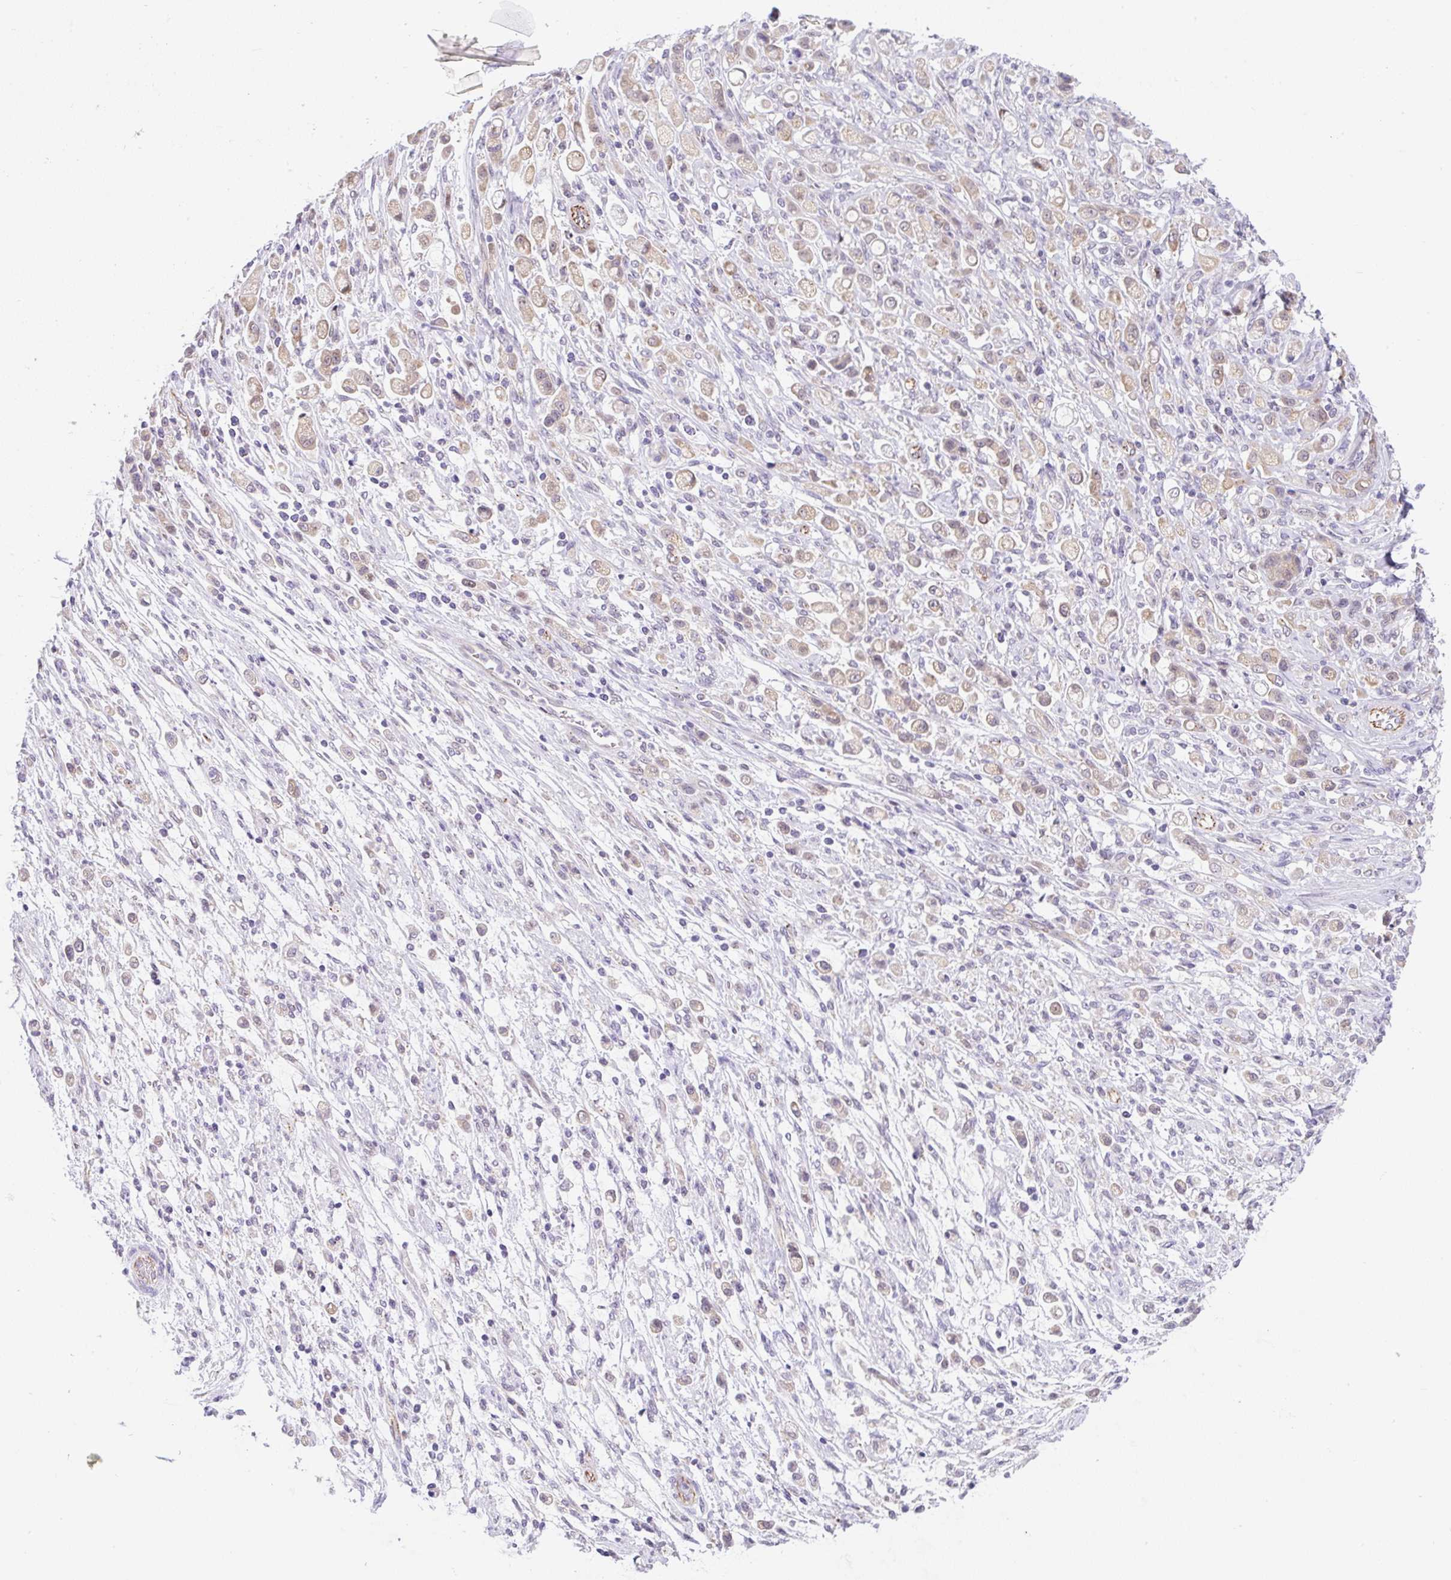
{"staining": {"intensity": "weak", "quantity": "25%-75%", "location": "cytoplasmic/membranous"}, "tissue": "stomach cancer", "cell_type": "Tumor cells", "image_type": "cancer", "snomed": [{"axis": "morphology", "description": "Adenocarcinoma, NOS"}, {"axis": "topography", "description": "Stomach"}], "caption": "Immunohistochemistry (IHC) photomicrograph of neoplastic tissue: stomach cancer stained using immunohistochemistry shows low levels of weak protein expression localized specifically in the cytoplasmic/membranous of tumor cells, appearing as a cytoplasmic/membranous brown color.", "gene": "CGNL1", "patient": {"sex": "female", "age": 60}}